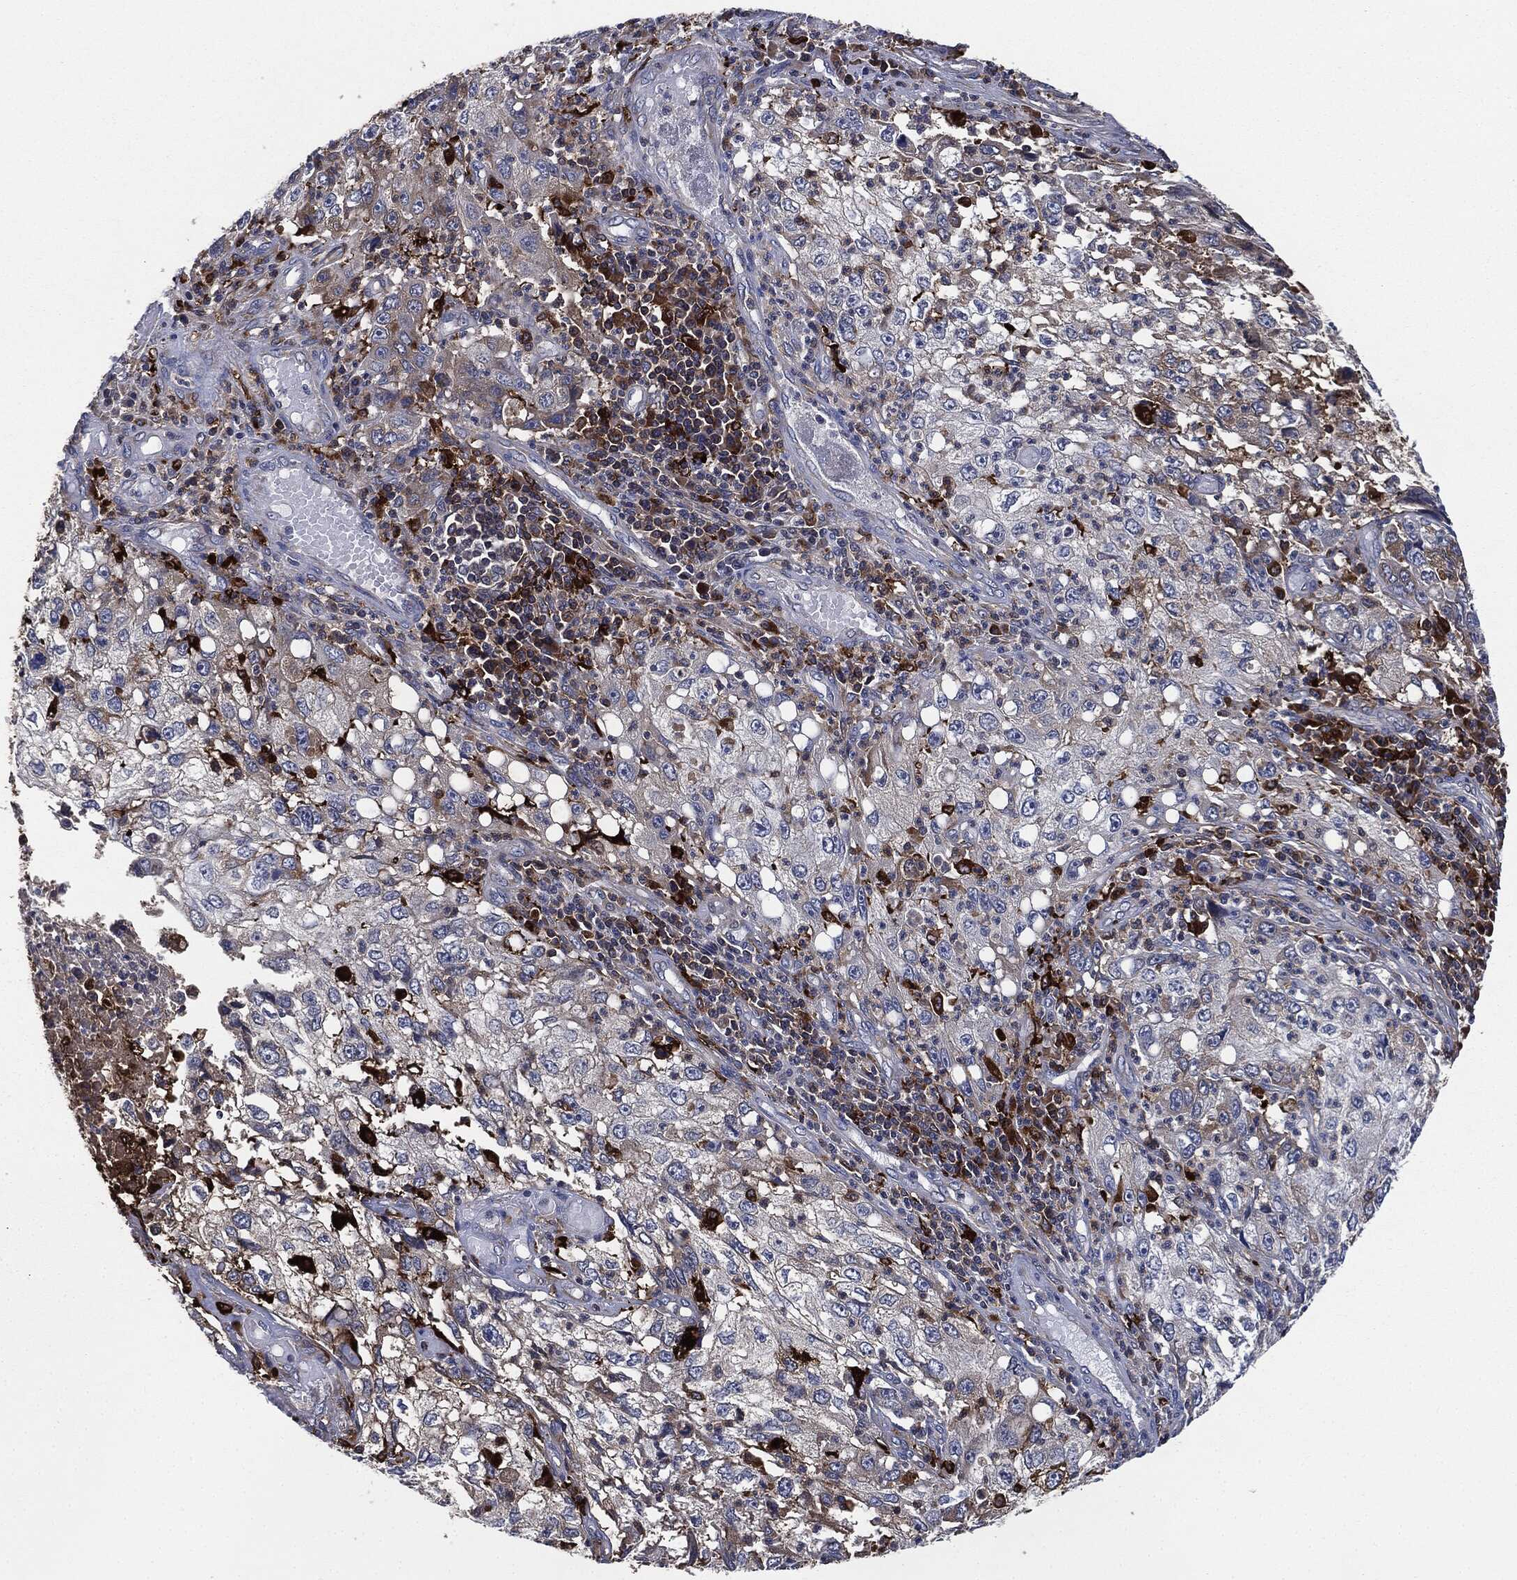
{"staining": {"intensity": "moderate", "quantity": "25%-75%", "location": "cytoplasmic/membranous"}, "tissue": "cervical cancer", "cell_type": "Tumor cells", "image_type": "cancer", "snomed": [{"axis": "morphology", "description": "Squamous cell carcinoma, NOS"}, {"axis": "topography", "description": "Cervix"}], "caption": "A photomicrograph of human cervical cancer stained for a protein exhibits moderate cytoplasmic/membranous brown staining in tumor cells. Using DAB (brown) and hematoxylin (blue) stains, captured at high magnification using brightfield microscopy.", "gene": "TMEM11", "patient": {"sex": "female", "age": 36}}